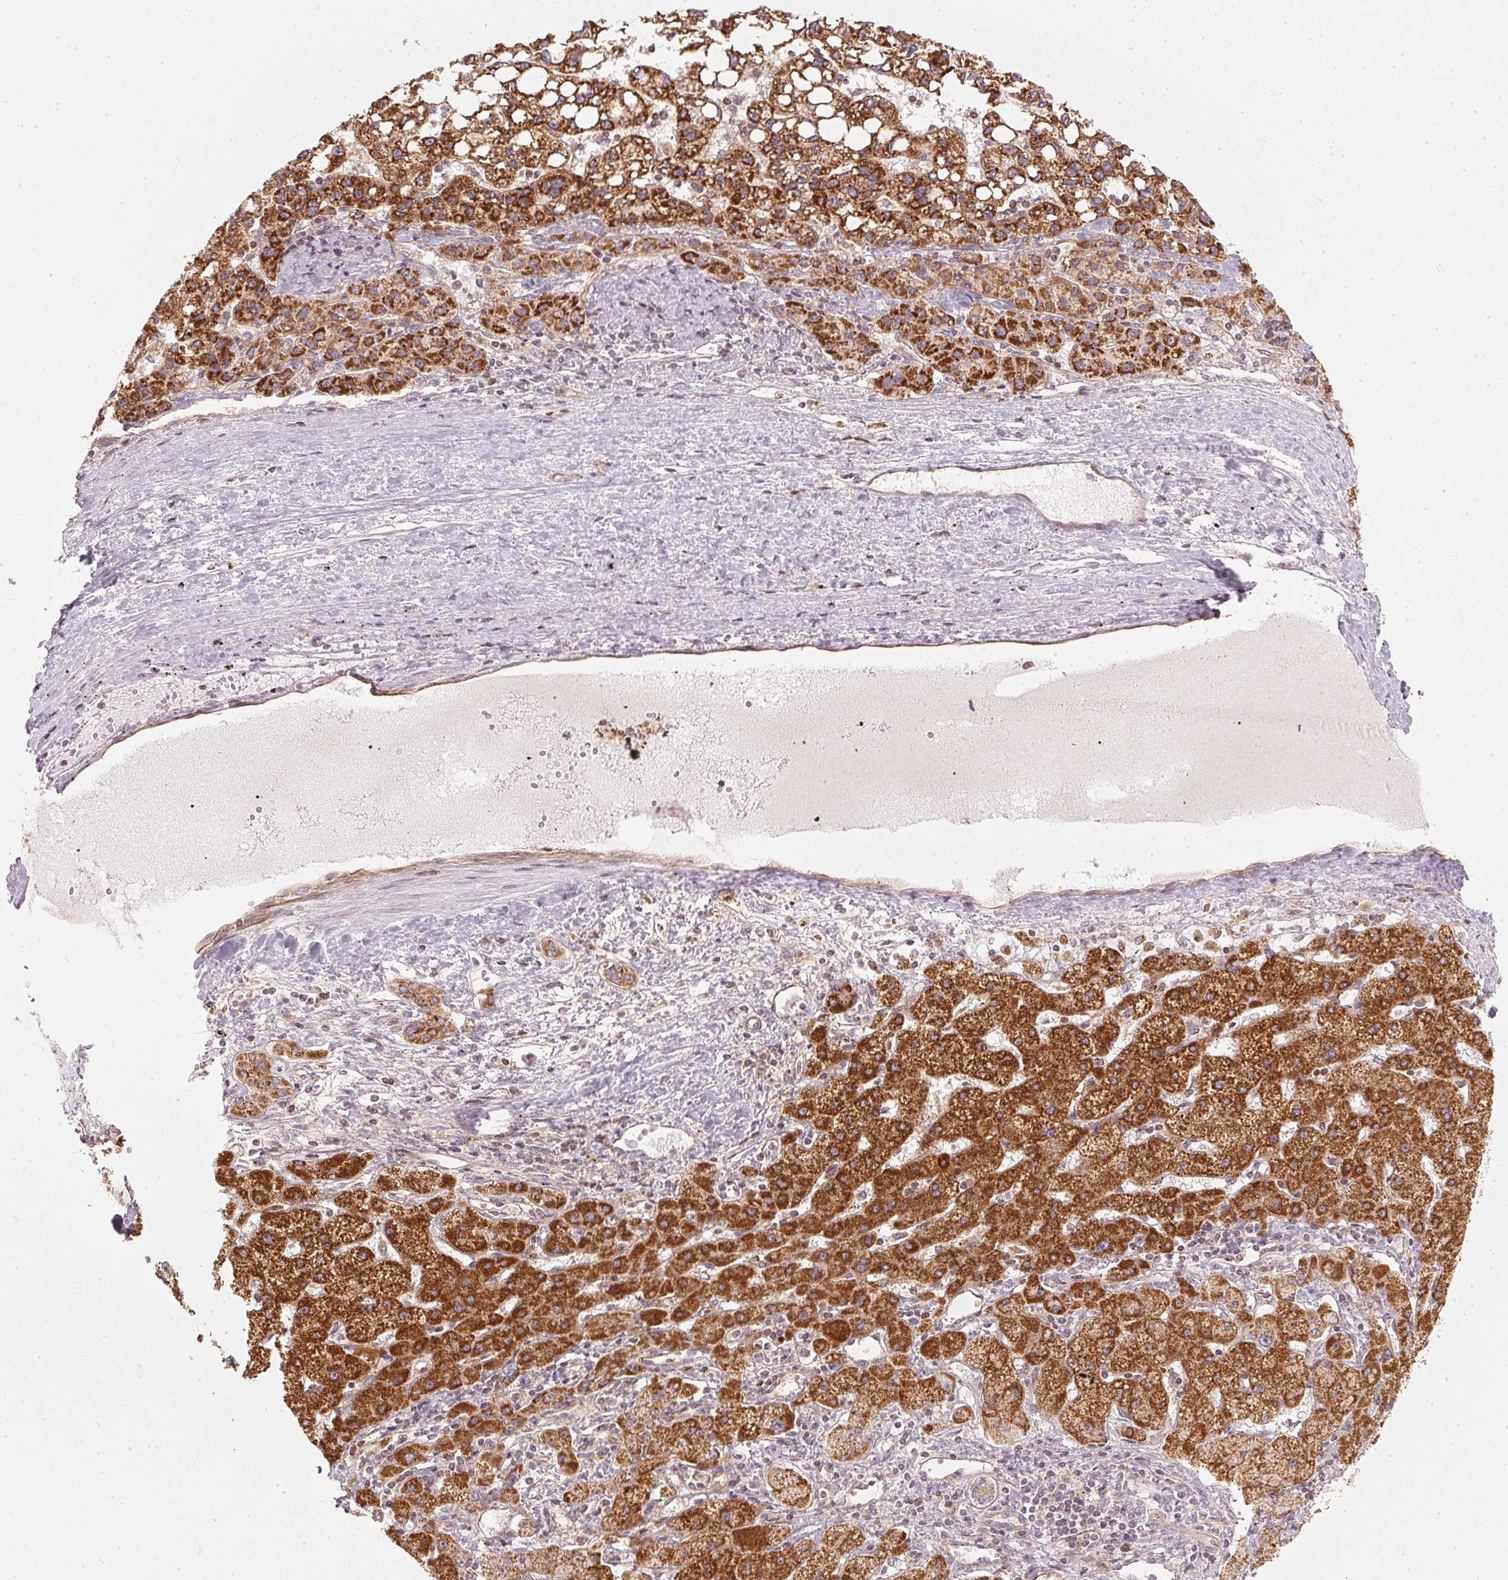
{"staining": {"intensity": "strong", "quantity": ">75%", "location": "cytoplasmic/membranous"}, "tissue": "liver cancer", "cell_type": "Tumor cells", "image_type": "cancer", "snomed": [{"axis": "morphology", "description": "Carcinoma, Hepatocellular, NOS"}, {"axis": "topography", "description": "Liver"}], "caption": "Tumor cells show high levels of strong cytoplasmic/membranous positivity in about >75% of cells in human liver cancer.", "gene": "NADK2", "patient": {"sex": "female", "age": 82}}